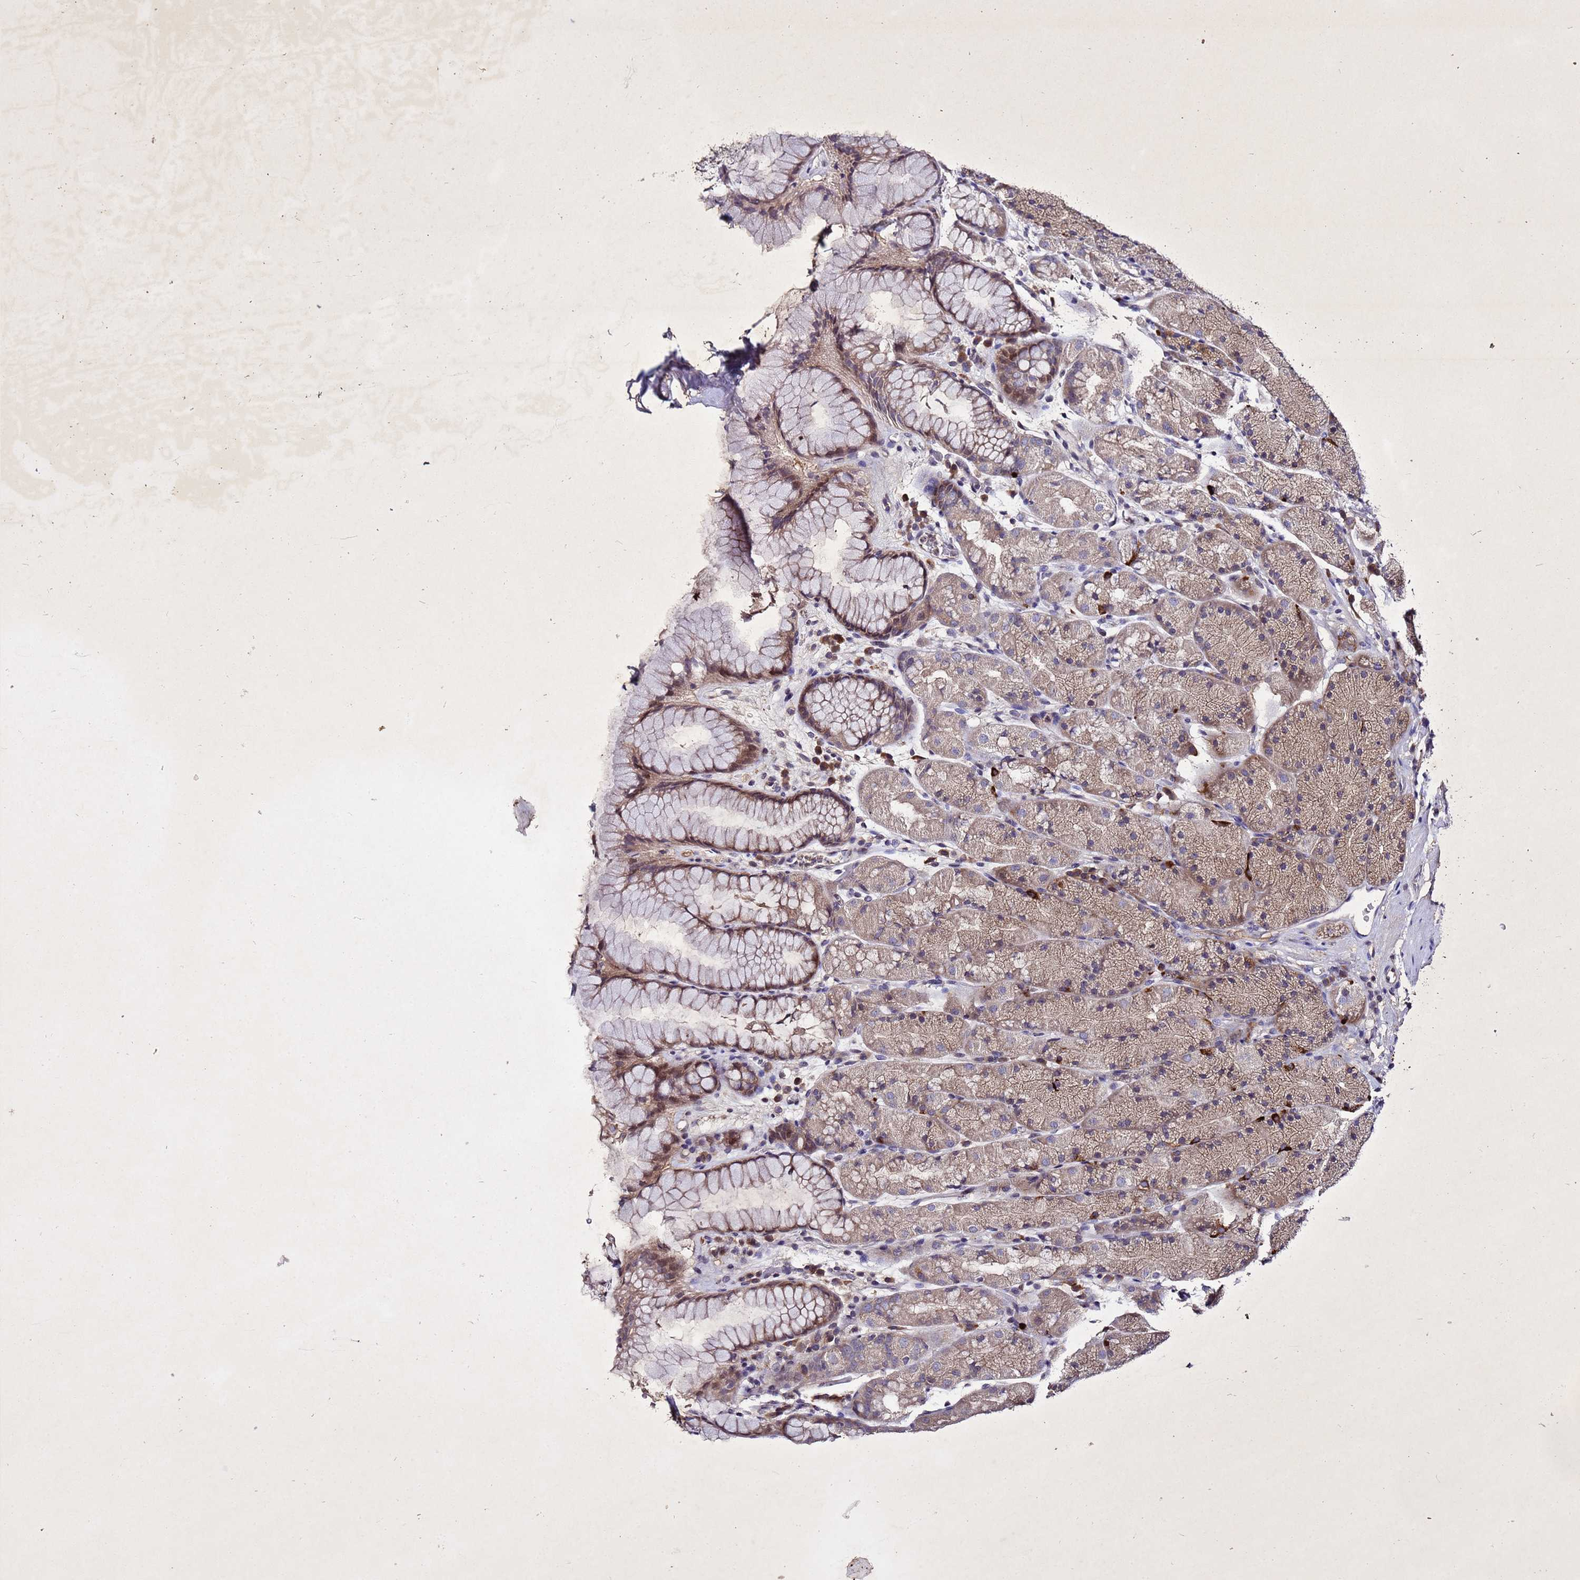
{"staining": {"intensity": "moderate", "quantity": ">75%", "location": "cytoplasmic/membranous,nuclear"}, "tissue": "stomach", "cell_type": "Glandular cells", "image_type": "normal", "snomed": [{"axis": "morphology", "description": "Normal tissue, NOS"}, {"axis": "topography", "description": "Stomach, upper"}, {"axis": "topography", "description": "Stomach, lower"}], "caption": "Immunohistochemistry staining of normal stomach, which shows medium levels of moderate cytoplasmic/membranous,nuclear positivity in about >75% of glandular cells indicating moderate cytoplasmic/membranous,nuclear protein positivity. The staining was performed using DAB (3,3'-diaminobenzidine) (brown) for protein detection and nuclei were counterstained in hematoxylin (blue).", "gene": "SV2B", "patient": {"sex": "male", "age": 67}}